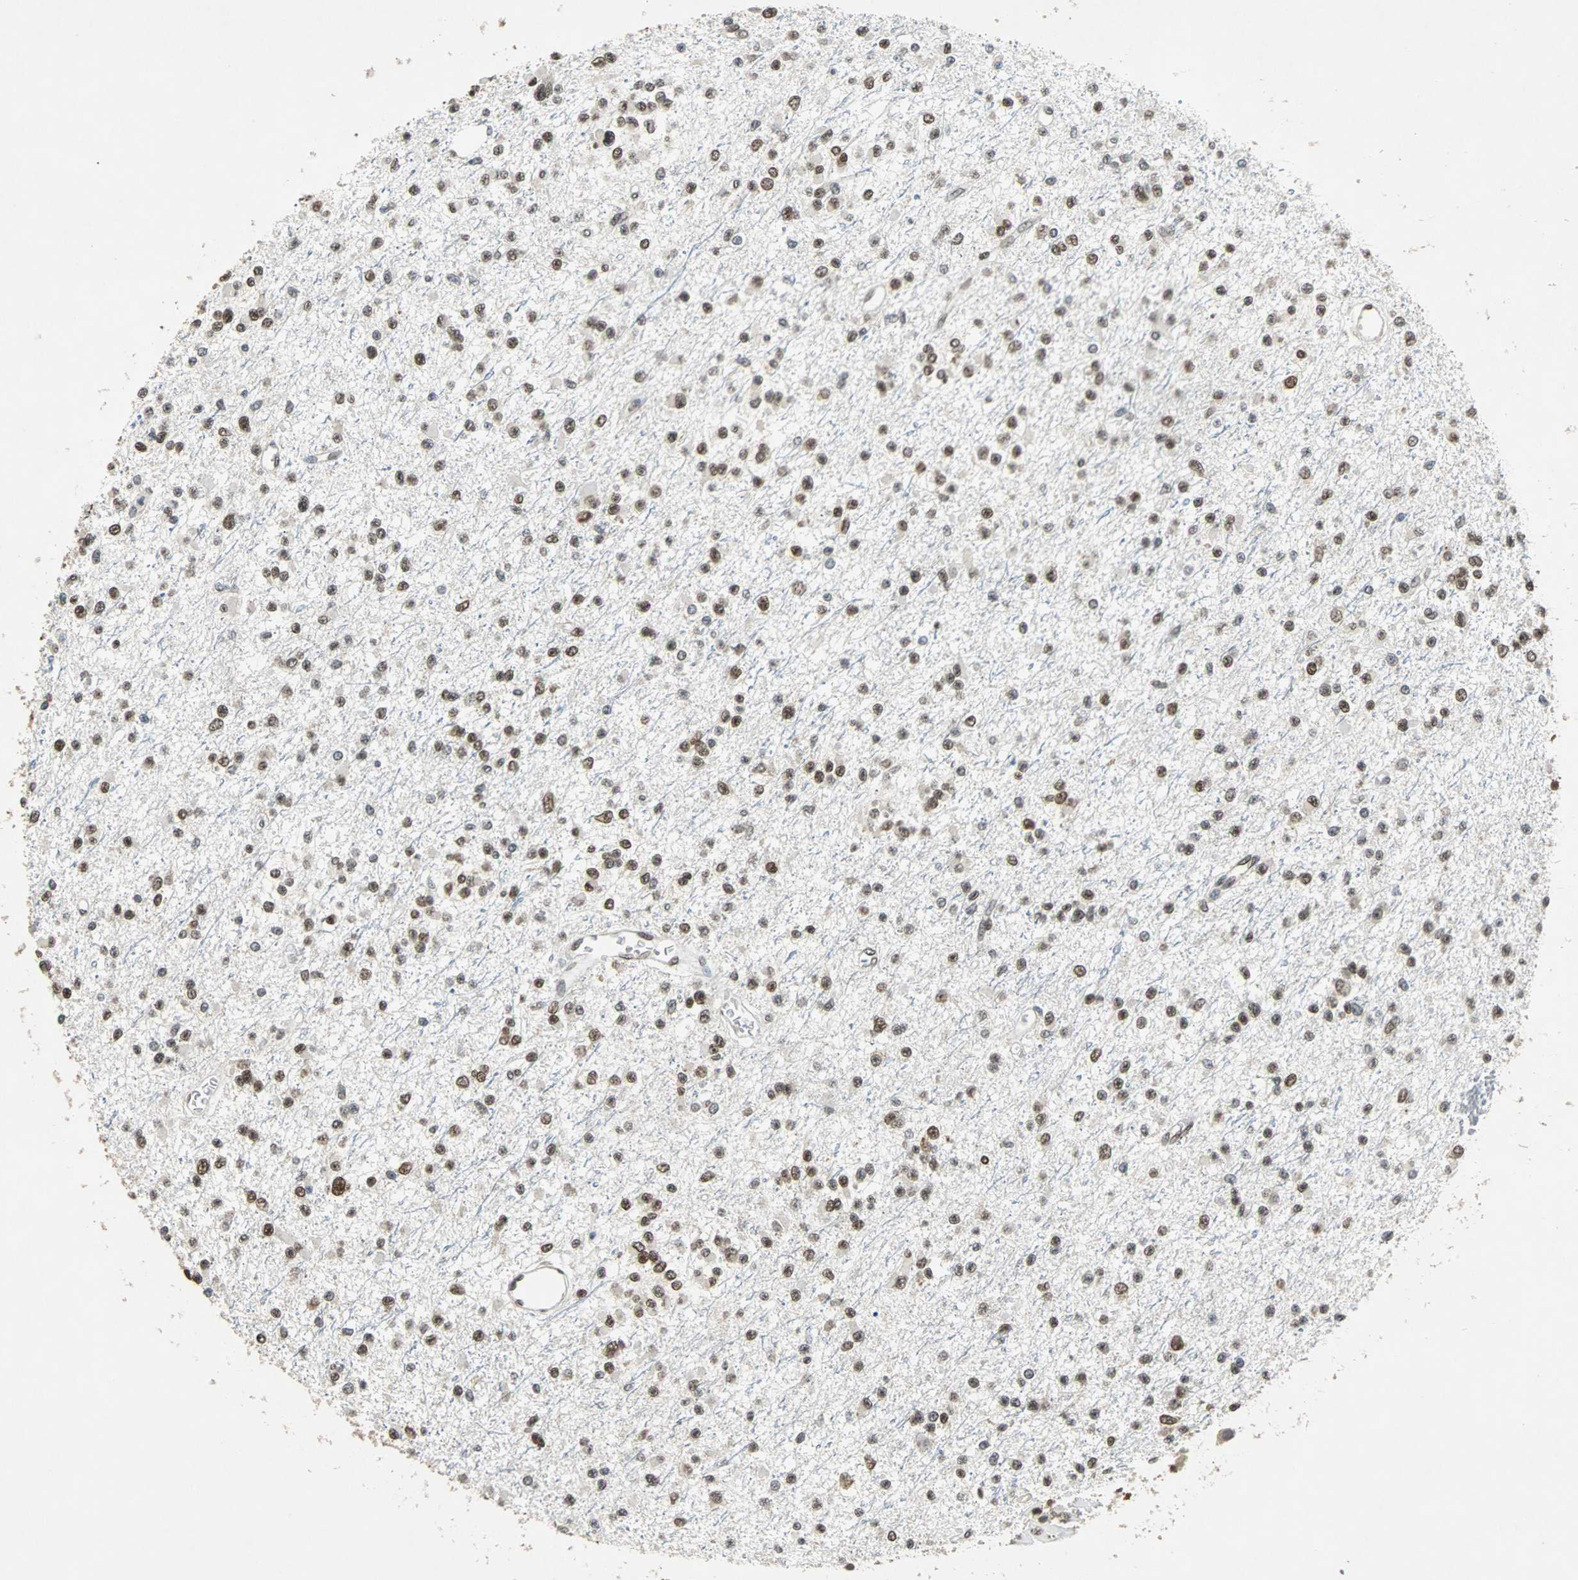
{"staining": {"intensity": "moderate", "quantity": ">75%", "location": "nuclear"}, "tissue": "glioma", "cell_type": "Tumor cells", "image_type": "cancer", "snomed": [{"axis": "morphology", "description": "Glioma, malignant, Low grade"}, {"axis": "topography", "description": "Brain"}], "caption": "Glioma stained for a protein exhibits moderate nuclear positivity in tumor cells.", "gene": "PHC1", "patient": {"sex": "female", "age": 22}}